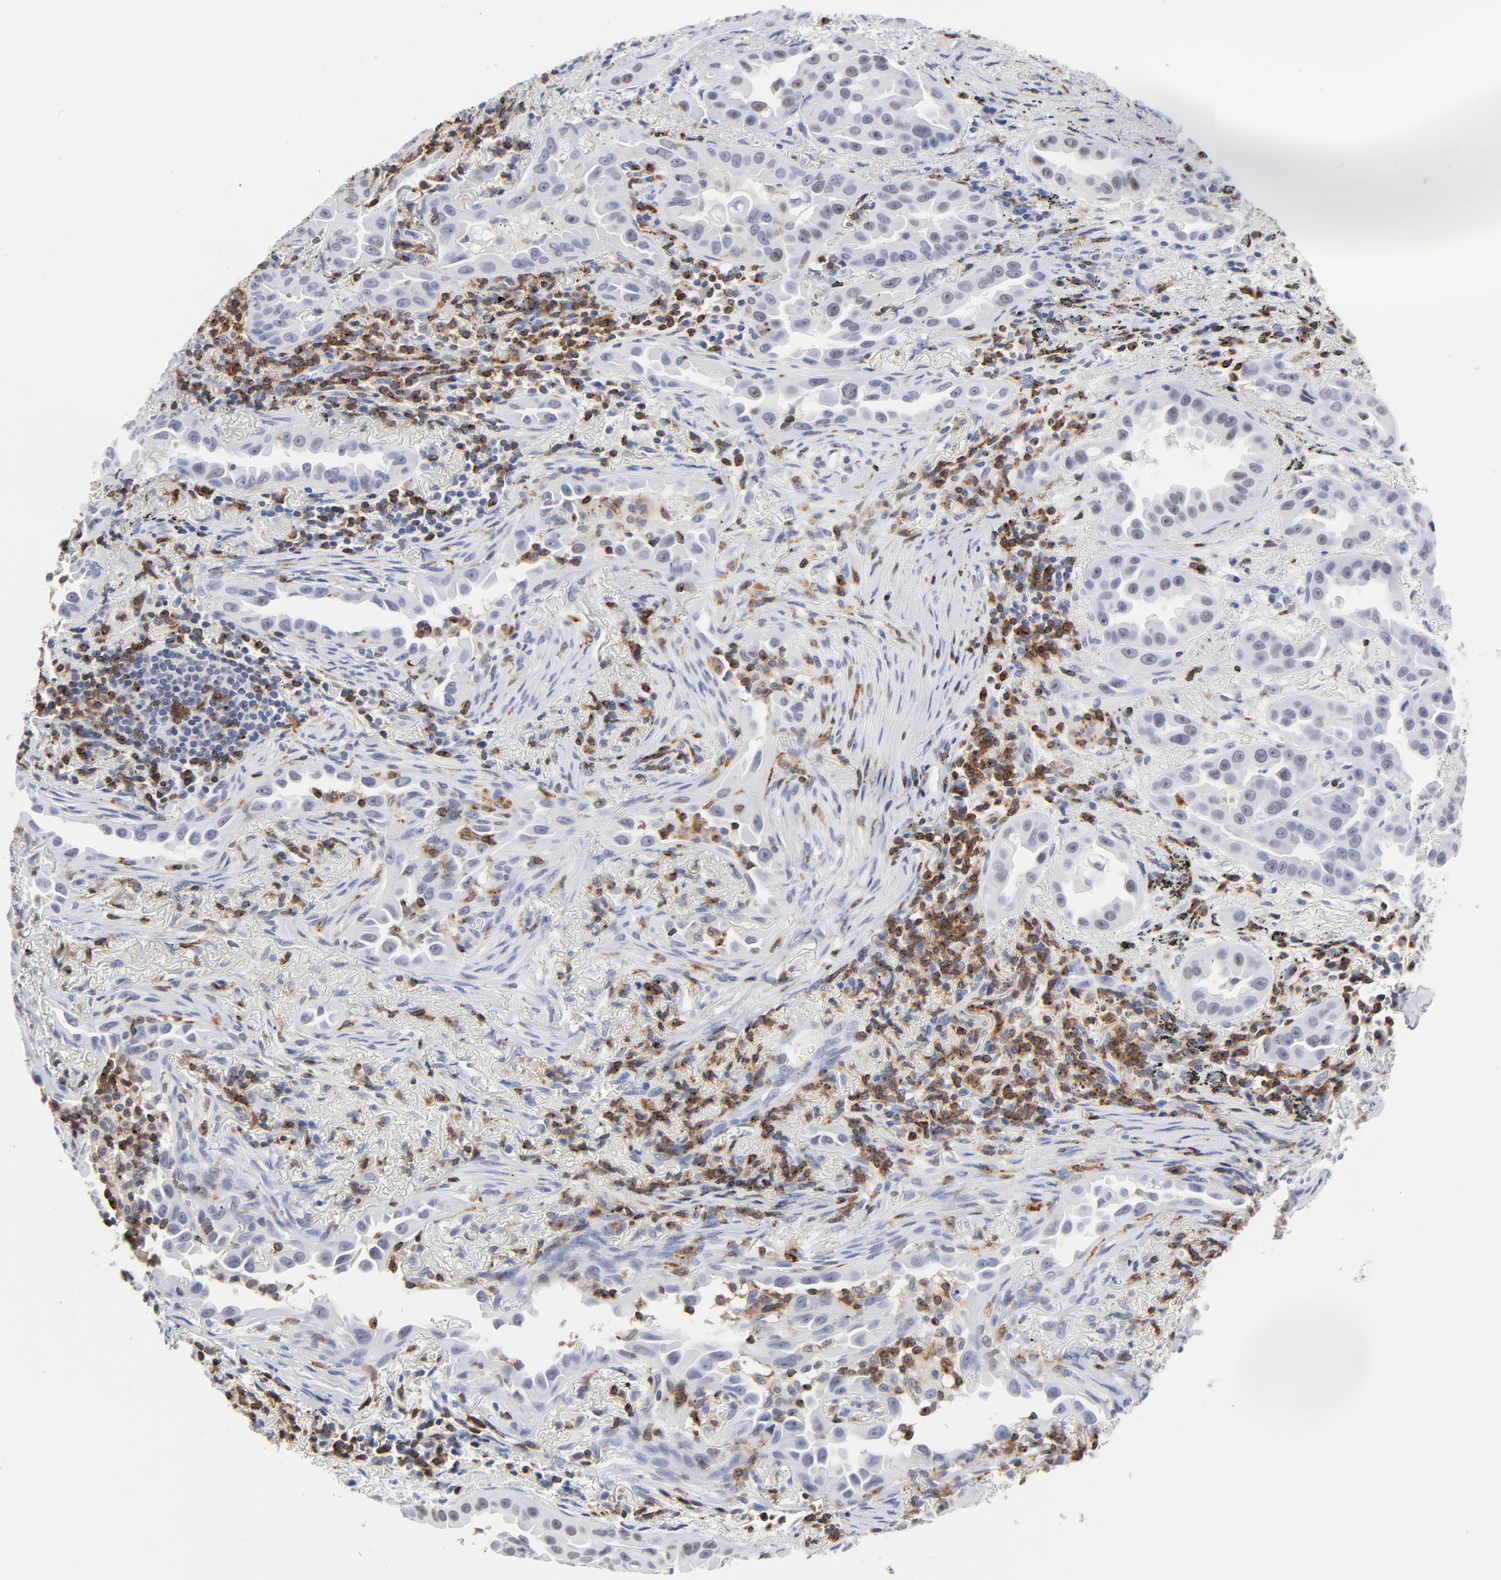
{"staining": {"intensity": "weak", "quantity": "<25%", "location": "nuclear"}, "tissue": "lung cancer", "cell_type": "Tumor cells", "image_type": "cancer", "snomed": [{"axis": "morphology", "description": "Normal tissue, NOS"}, {"axis": "morphology", "description": "Adenocarcinoma, NOS"}, {"axis": "topography", "description": "Bronchus"}], "caption": "A high-resolution image shows immunohistochemistry (IHC) staining of adenocarcinoma (lung), which displays no significant staining in tumor cells. (Brightfield microscopy of DAB immunohistochemistry at high magnification).", "gene": "CD2", "patient": {"sex": "male", "age": 68}}